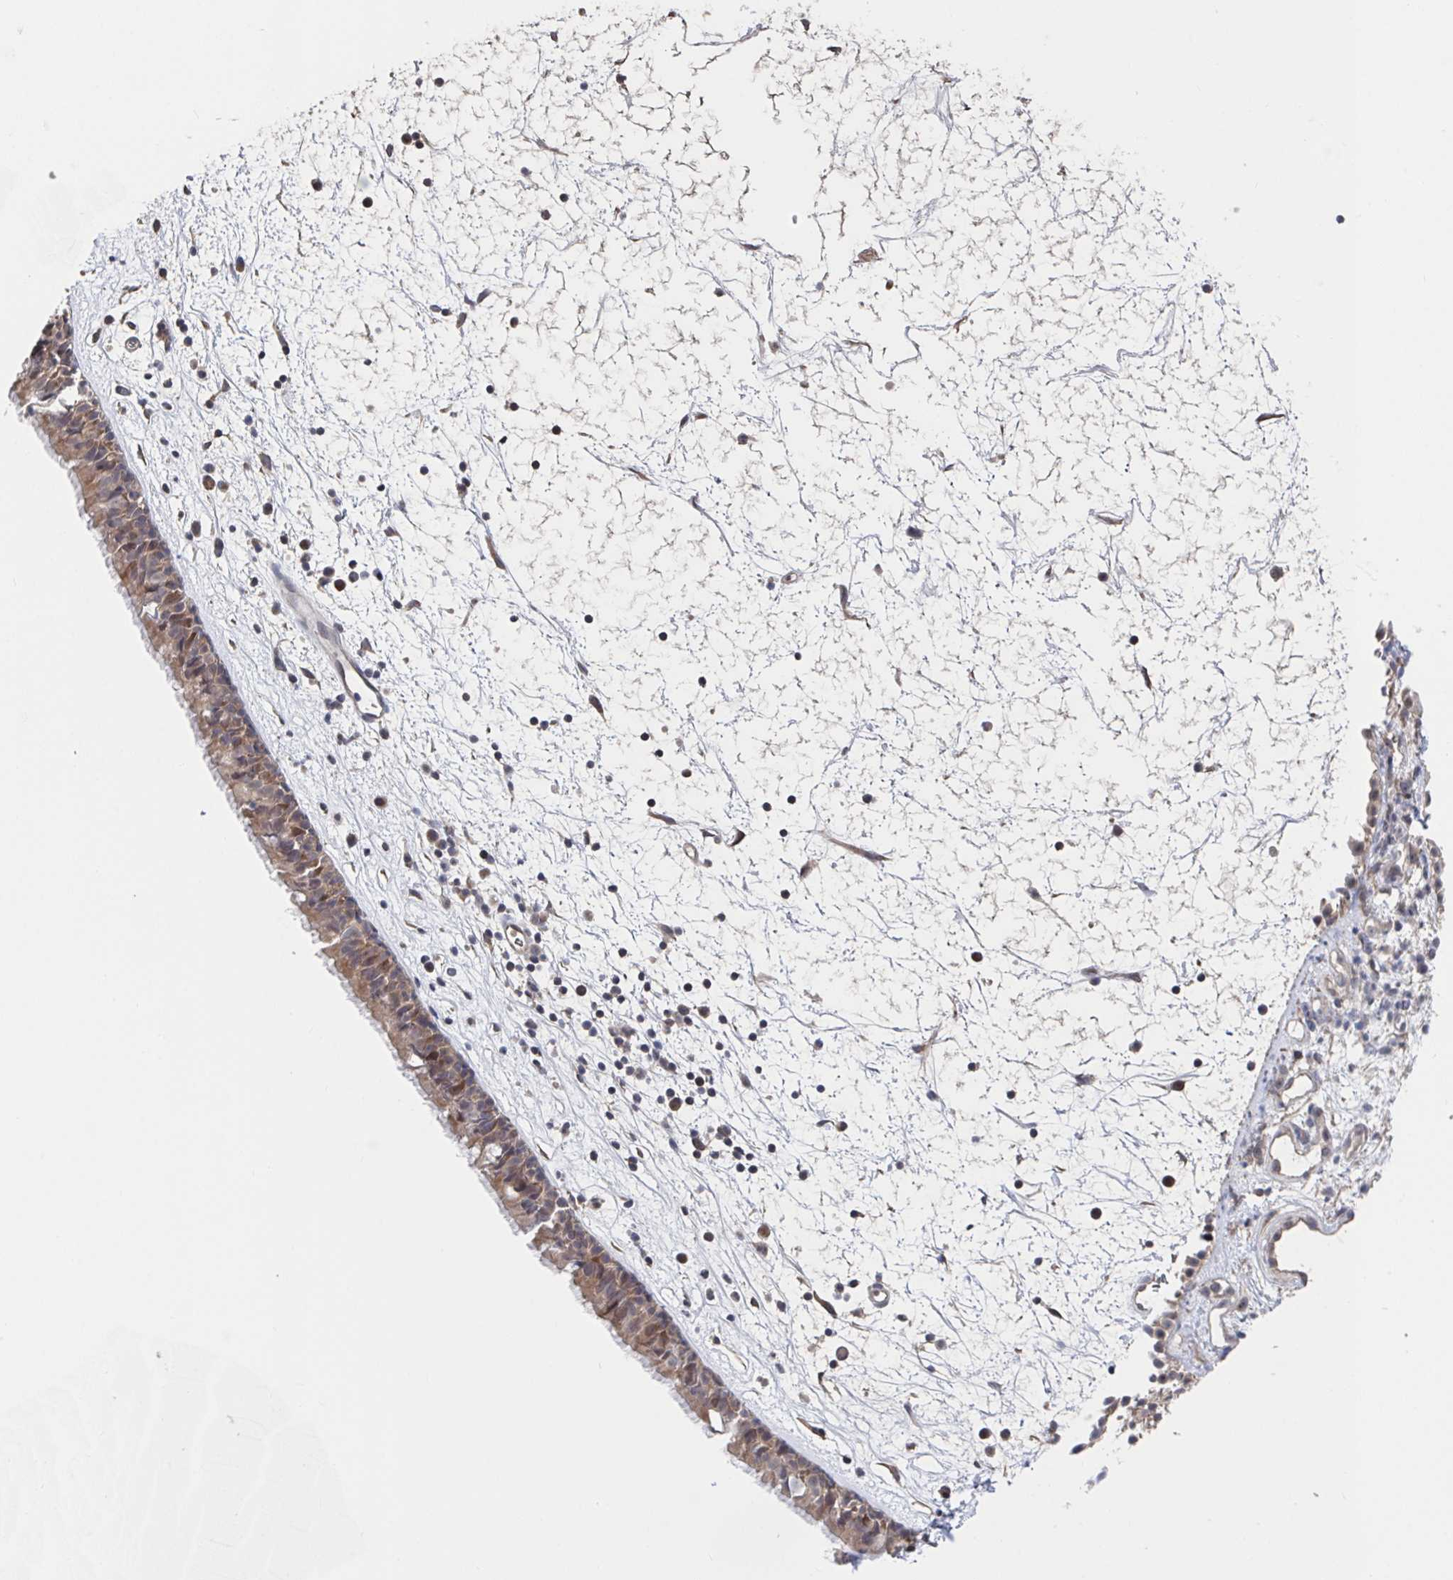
{"staining": {"intensity": "moderate", "quantity": ">75%", "location": "cytoplasmic/membranous"}, "tissue": "nasopharynx", "cell_type": "Respiratory epithelial cells", "image_type": "normal", "snomed": [{"axis": "morphology", "description": "Normal tissue, NOS"}, {"axis": "topography", "description": "Nasopharynx"}], "caption": "This is a micrograph of immunohistochemistry (IHC) staining of benign nasopharynx, which shows moderate positivity in the cytoplasmic/membranous of respiratory epithelial cells.", "gene": "DHRS12", "patient": {"sex": "male", "age": 24}}